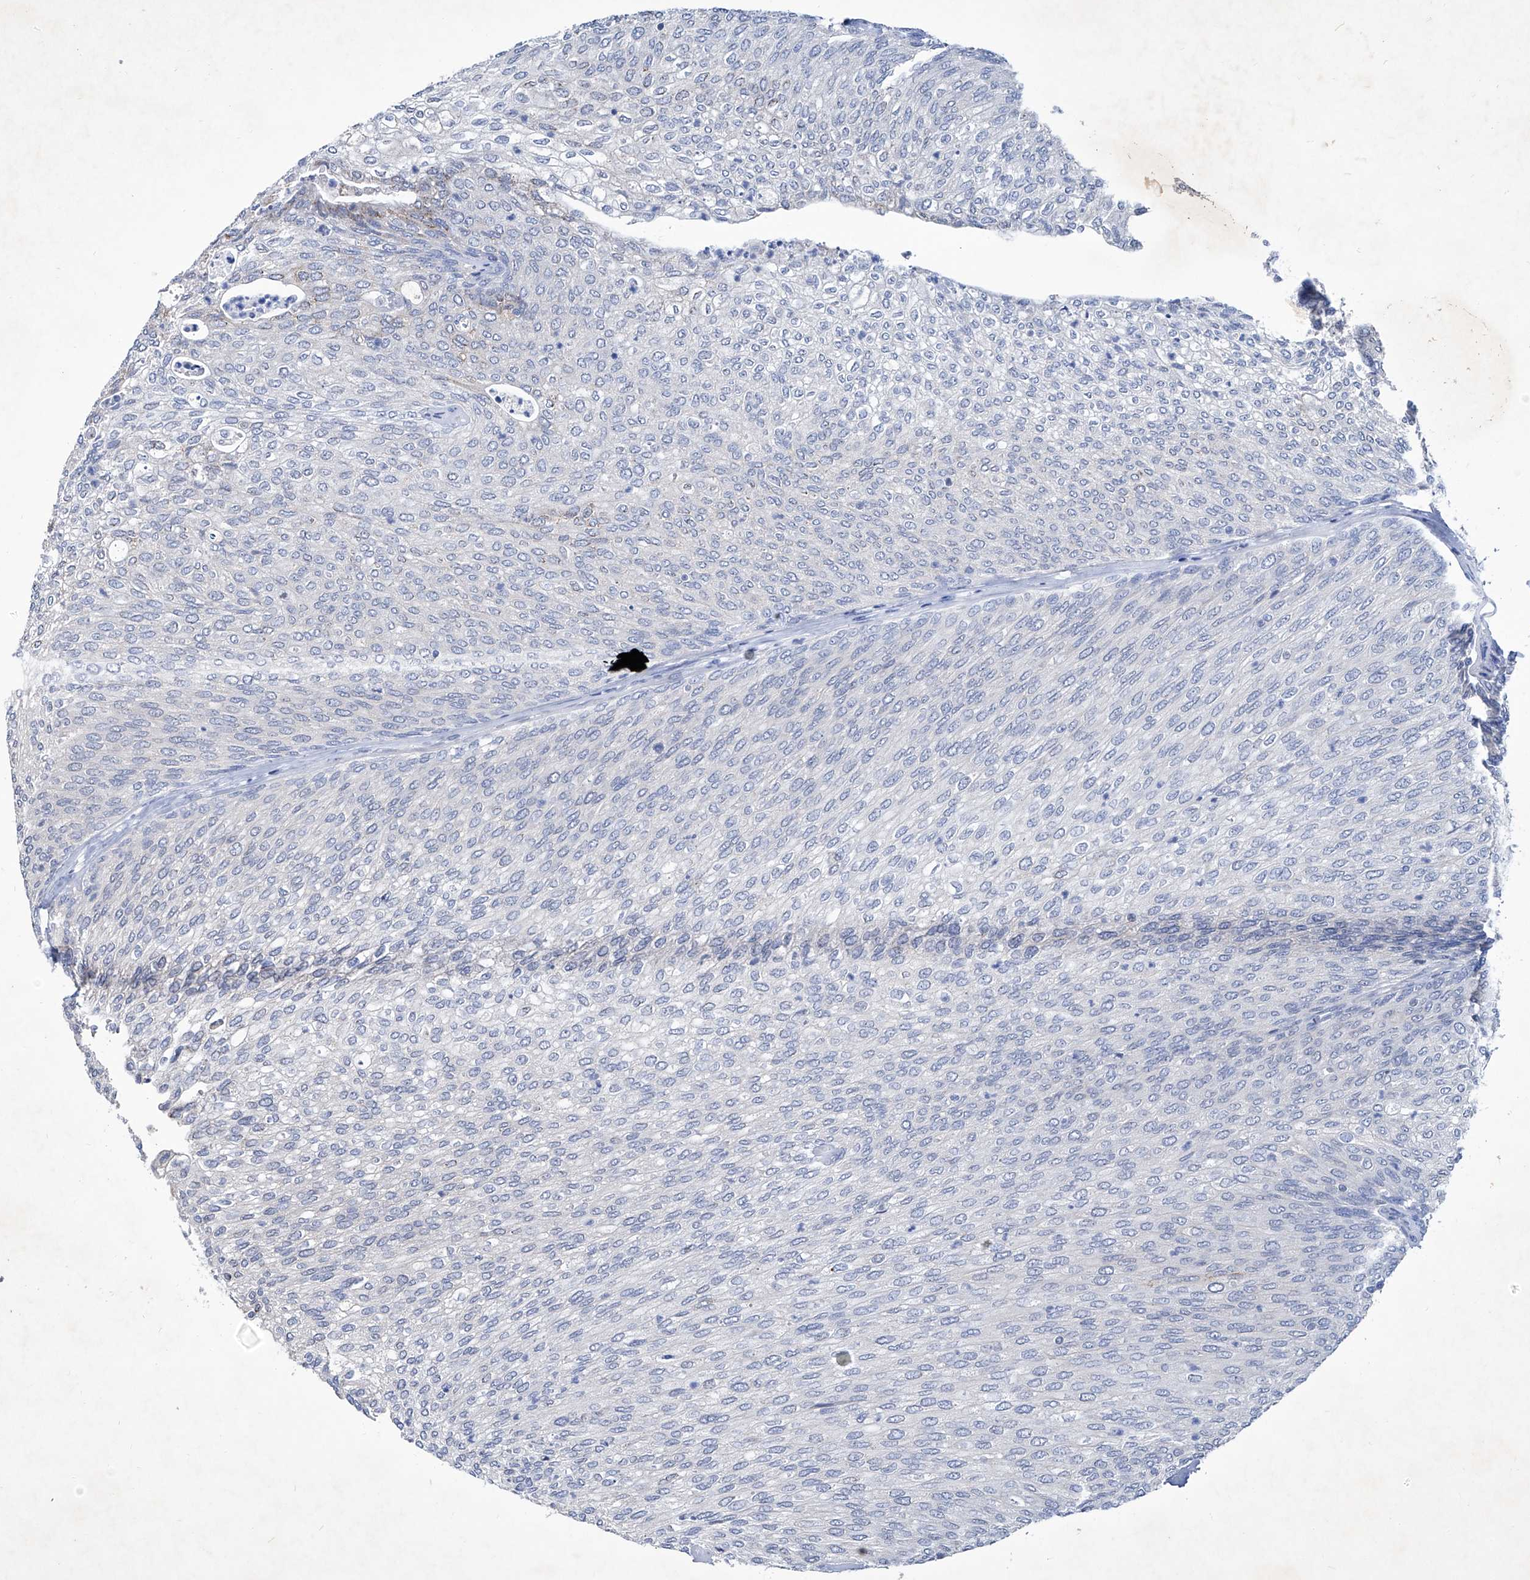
{"staining": {"intensity": "negative", "quantity": "none", "location": "none"}, "tissue": "urothelial cancer", "cell_type": "Tumor cells", "image_type": "cancer", "snomed": [{"axis": "morphology", "description": "Urothelial carcinoma, Low grade"}, {"axis": "topography", "description": "Urinary bladder"}], "caption": "Low-grade urothelial carcinoma stained for a protein using immunohistochemistry (IHC) shows no staining tumor cells.", "gene": "KLHL17", "patient": {"sex": "female", "age": 79}}